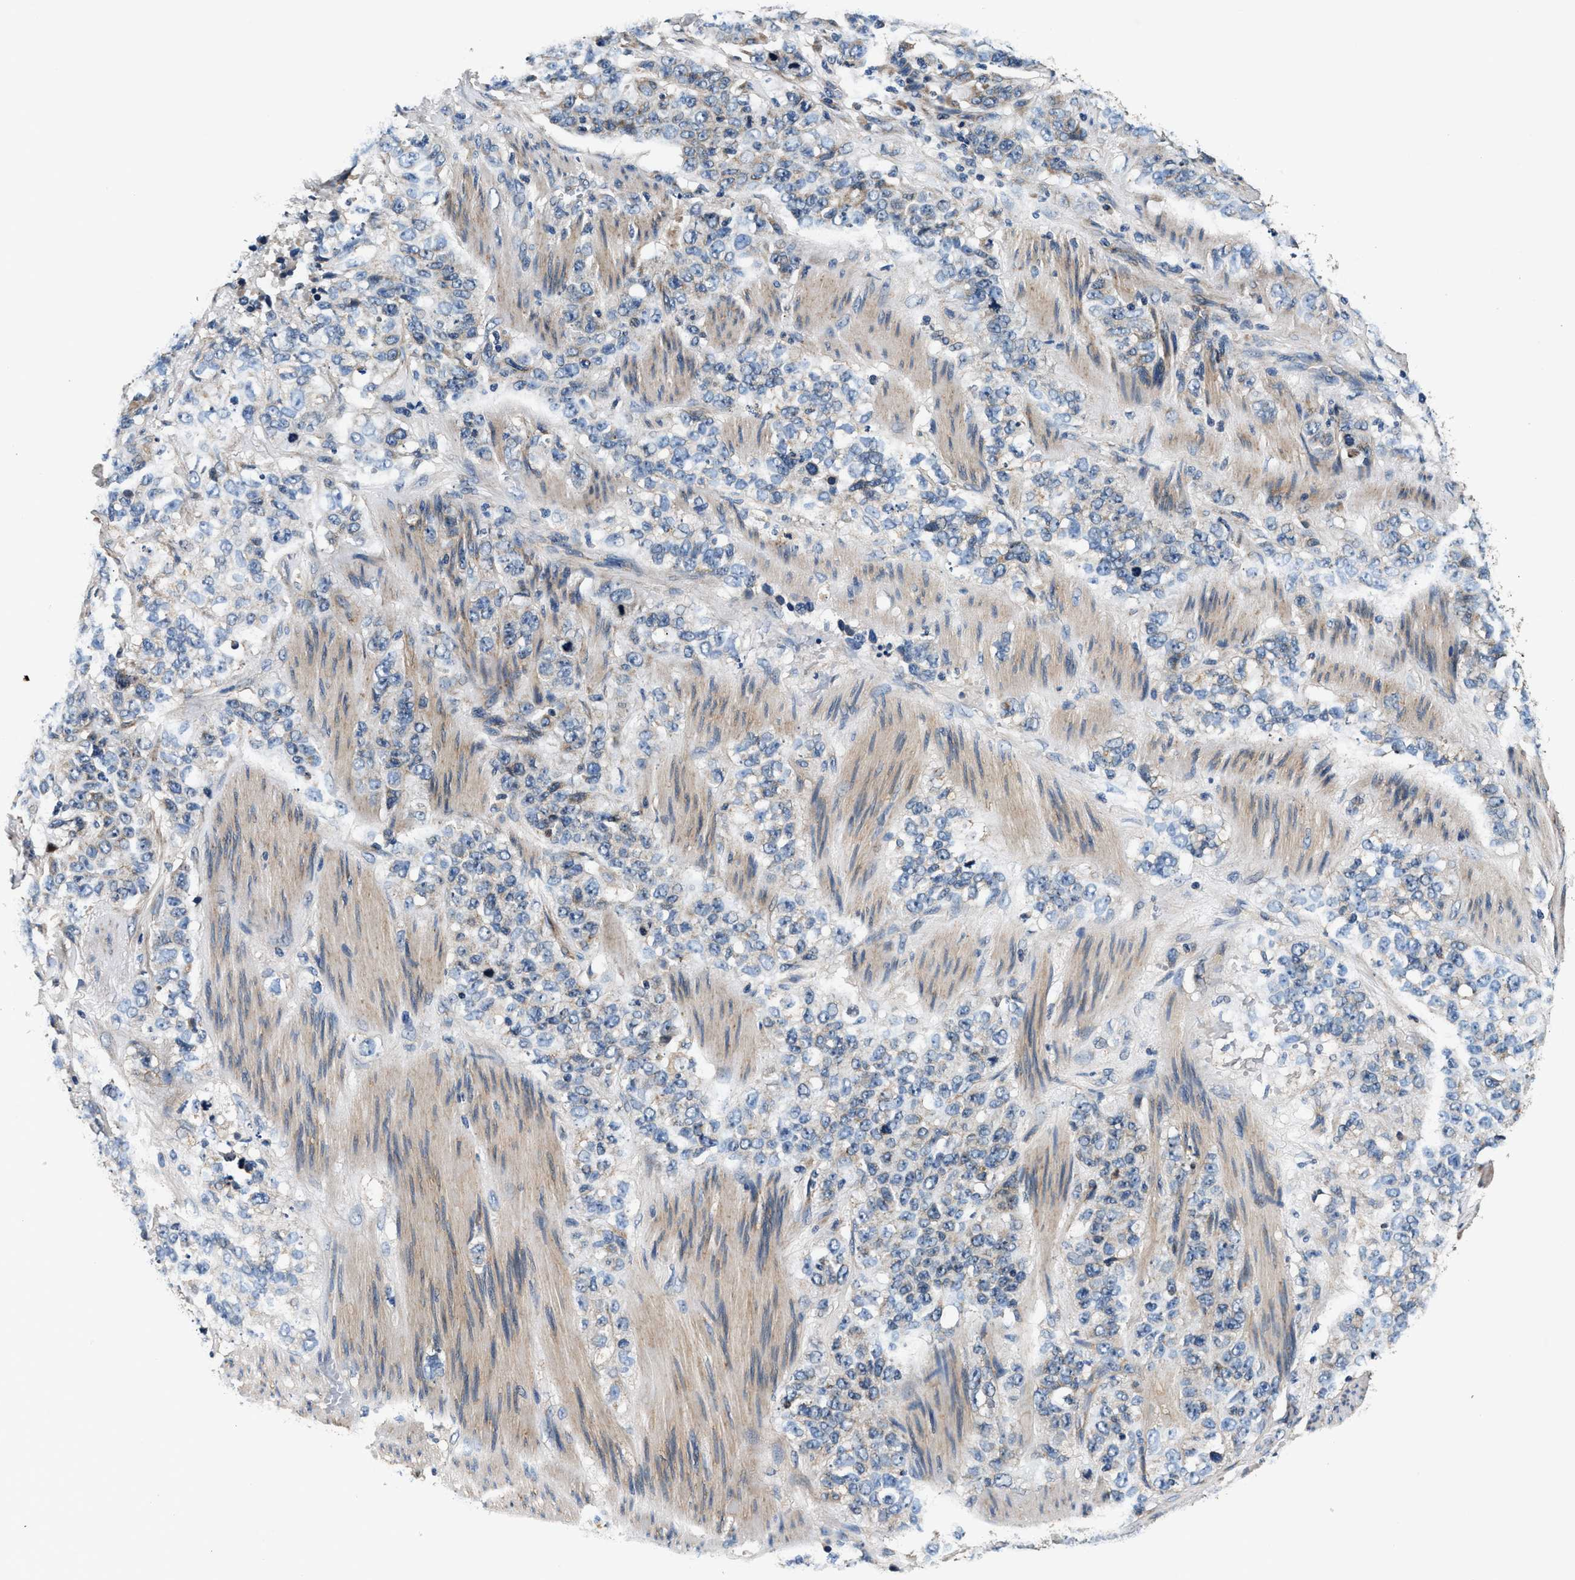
{"staining": {"intensity": "negative", "quantity": "none", "location": "none"}, "tissue": "stomach cancer", "cell_type": "Tumor cells", "image_type": "cancer", "snomed": [{"axis": "morphology", "description": "Adenocarcinoma, NOS"}, {"axis": "topography", "description": "Stomach"}], "caption": "This is an immunohistochemistry histopathology image of adenocarcinoma (stomach). There is no positivity in tumor cells.", "gene": "IMMT", "patient": {"sex": "male", "age": 48}}